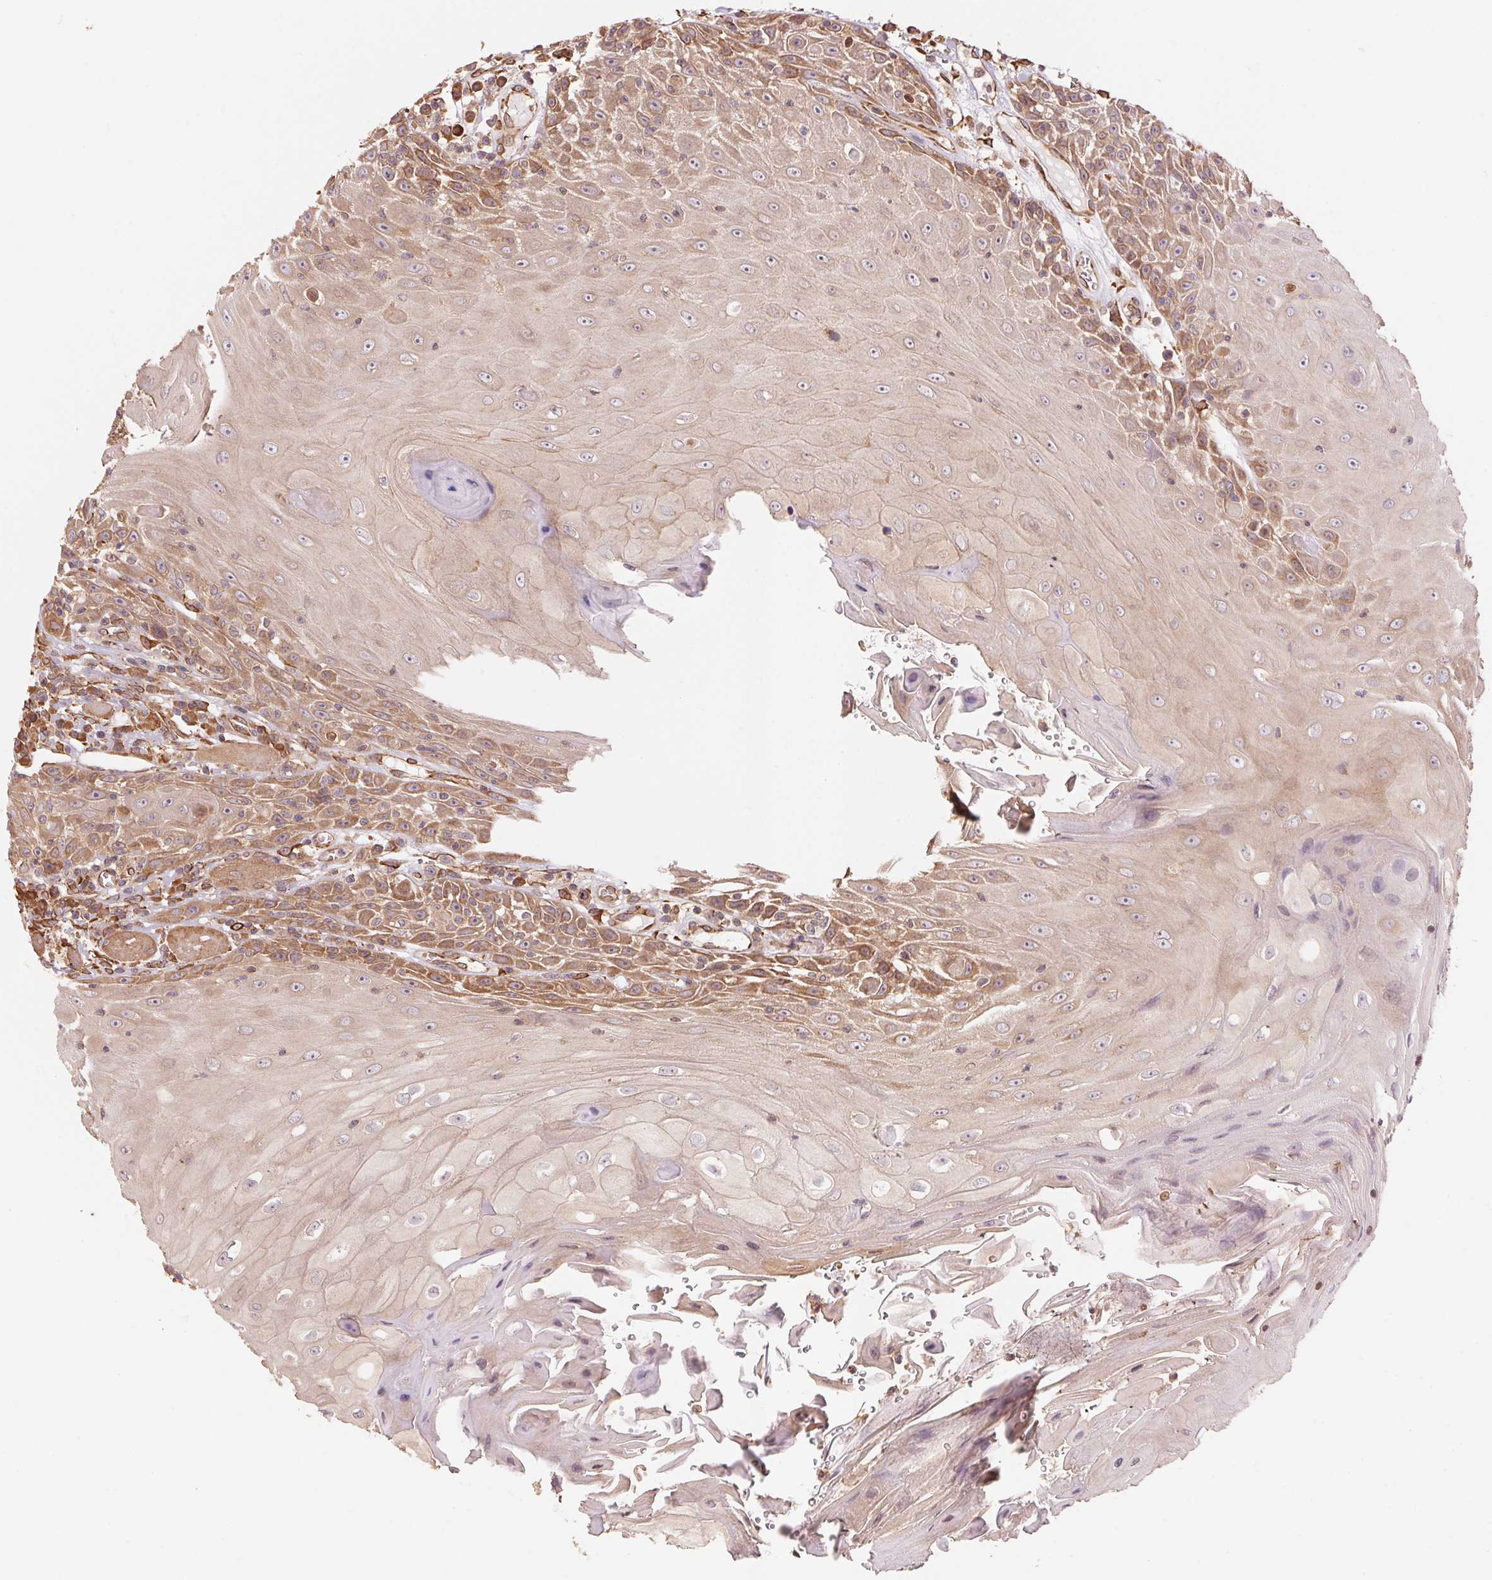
{"staining": {"intensity": "moderate", "quantity": "25%-75%", "location": "cytoplasmic/membranous"}, "tissue": "head and neck cancer", "cell_type": "Tumor cells", "image_type": "cancer", "snomed": [{"axis": "morphology", "description": "Normal tissue, NOS"}, {"axis": "morphology", "description": "Squamous cell carcinoma, NOS"}, {"axis": "topography", "description": "Oral tissue"}, {"axis": "topography", "description": "Head-Neck"}], "caption": "Immunohistochemistry of head and neck cancer reveals medium levels of moderate cytoplasmic/membranous staining in approximately 25%-75% of tumor cells. Immunohistochemistry stains the protein in brown and the nuclei are stained blue.", "gene": "C6orf163", "patient": {"sex": "male", "age": 52}}